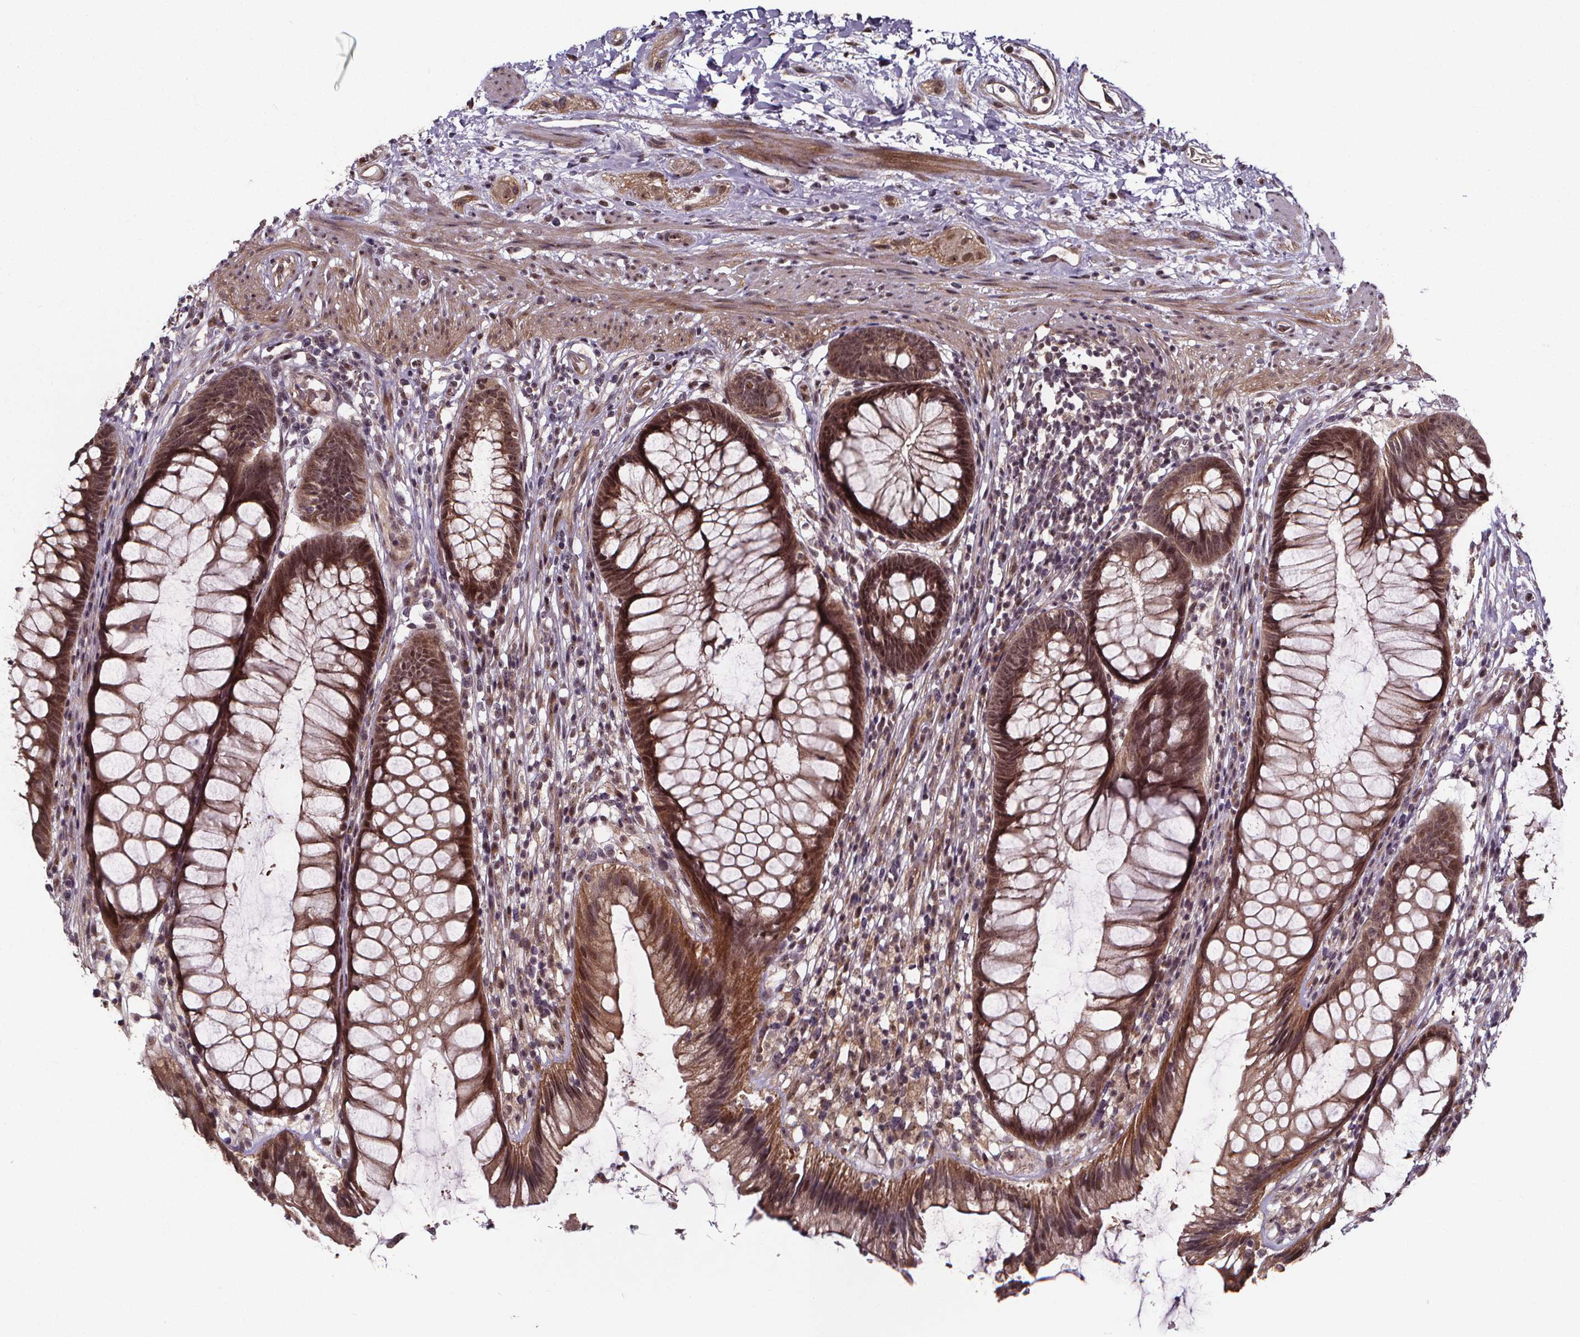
{"staining": {"intensity": "moderate", "quantity": ">75%", "location": "cytoplasmic/membranous,nuclear"}, "tissue": "rectum", "cell_type": "Glandular cells", "image_type": "normal", "snomed": [{"axis": "morphology", "description": "Normal tissue, NOS"}, {"axis": "topography", "description": "Smooth muscle"}, {"axis": "topography", "description": "Rectum"}], "caption": "Brown immunohistochemical staining in unremarkable human rectum reveals moderate cytoplasmic/membranous,nuclear positivity in approximately >75% of glandular cells.", "gene": "DDIT3", "patient": {"sex": "male", "age": 53}}